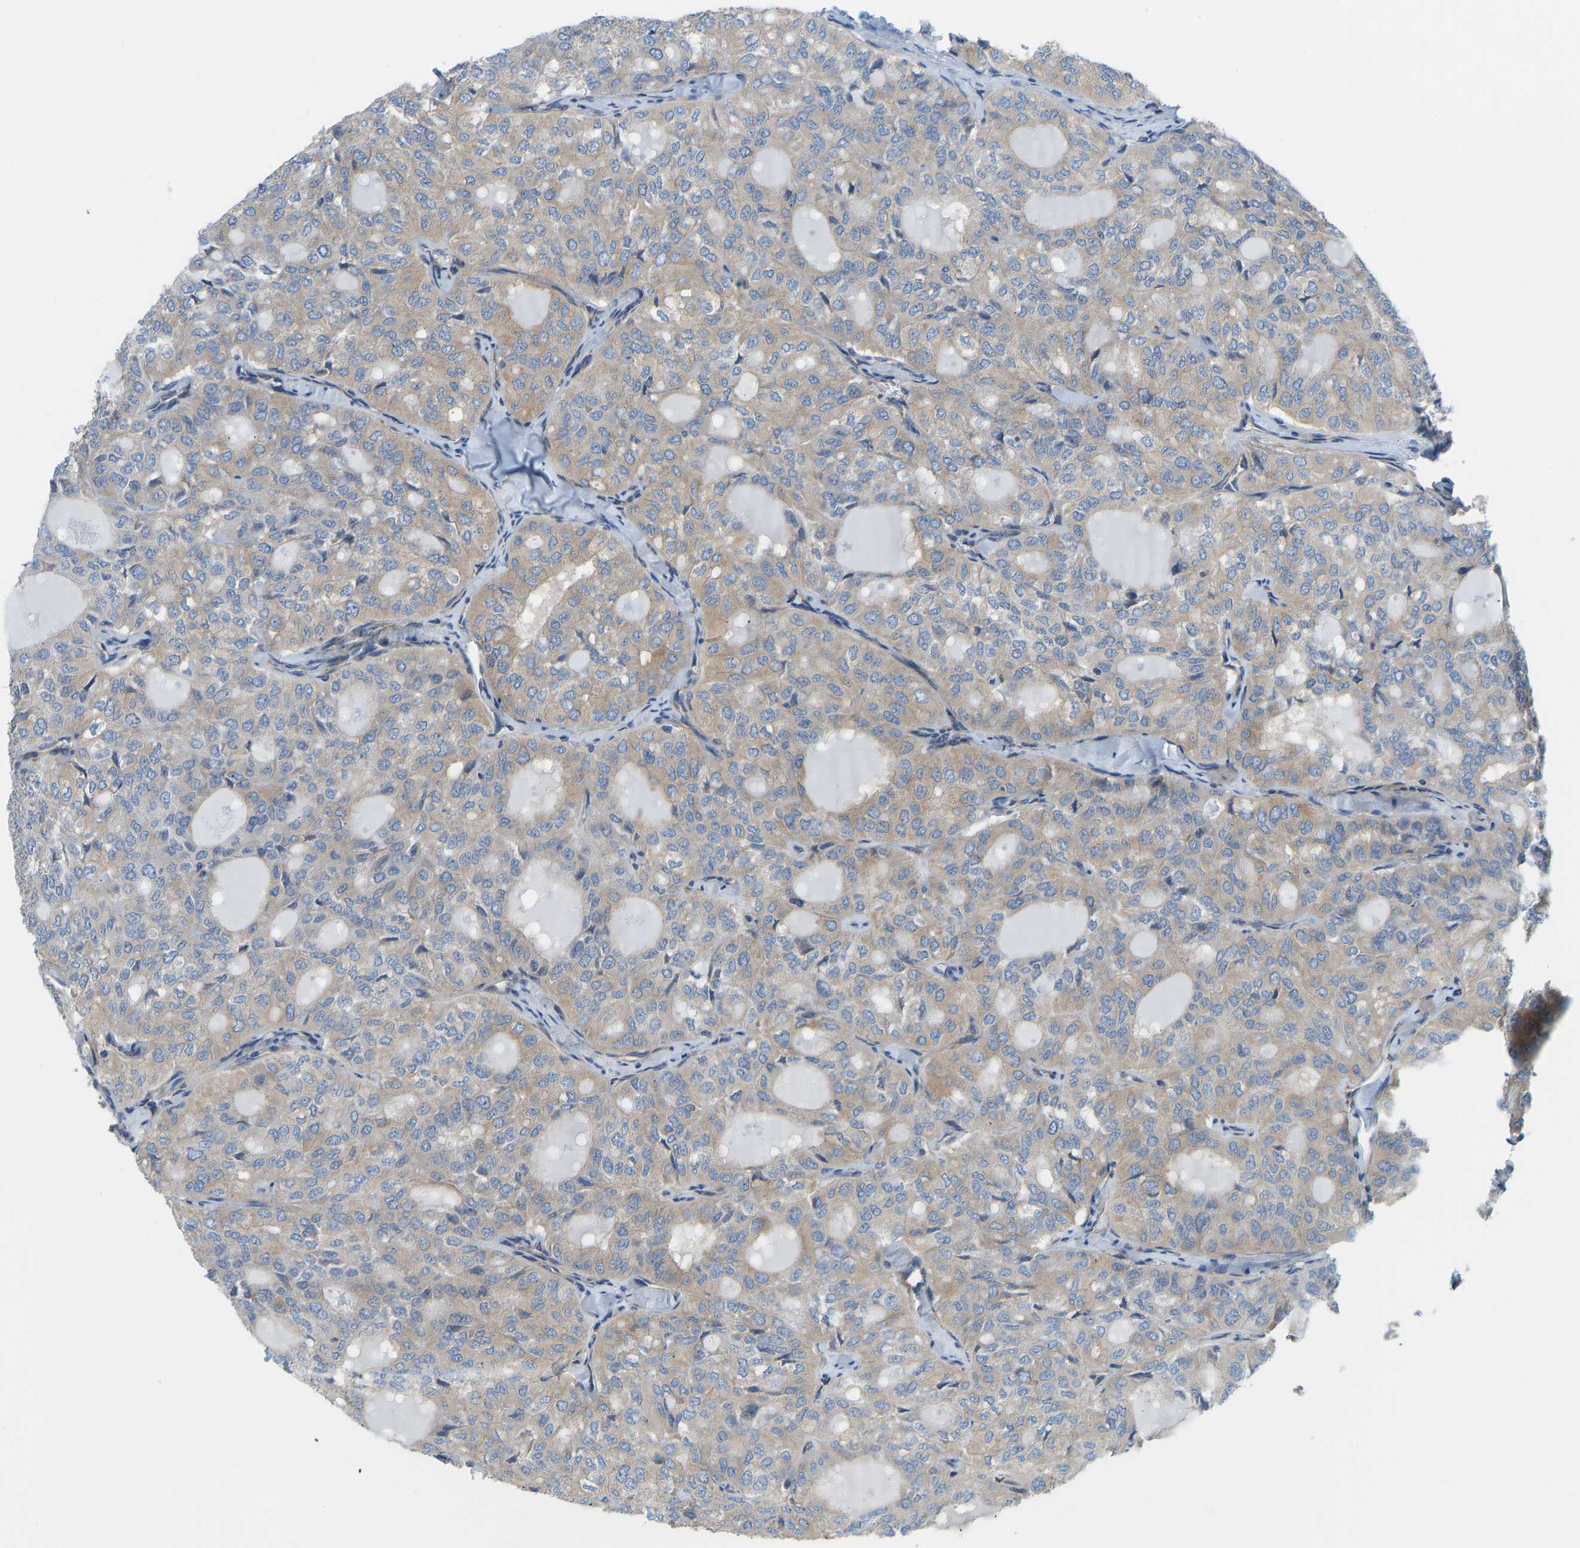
{"staining": {"intensity": "weak", "quantity": ">75%", "location": "cytoplasmic/membranous"}, "tissue": "thyroid cancer", "cell_type": "Tumor cells", "image_type": "cancer", "snomed": [{"axis": "morphology", "description": "Follicular adenoma carcinoma, NOS"}, {"axis": "topography", "description": "Thyroid gland"}], "caption": "The immunohistochemical stain labels weak cytoplasmic/membranous staining in tumor cells of follicular adenoma carcinoma (thyroid) tissue.", "gene": "CHAD", "patient": {"sex": "male", "age": 75}}